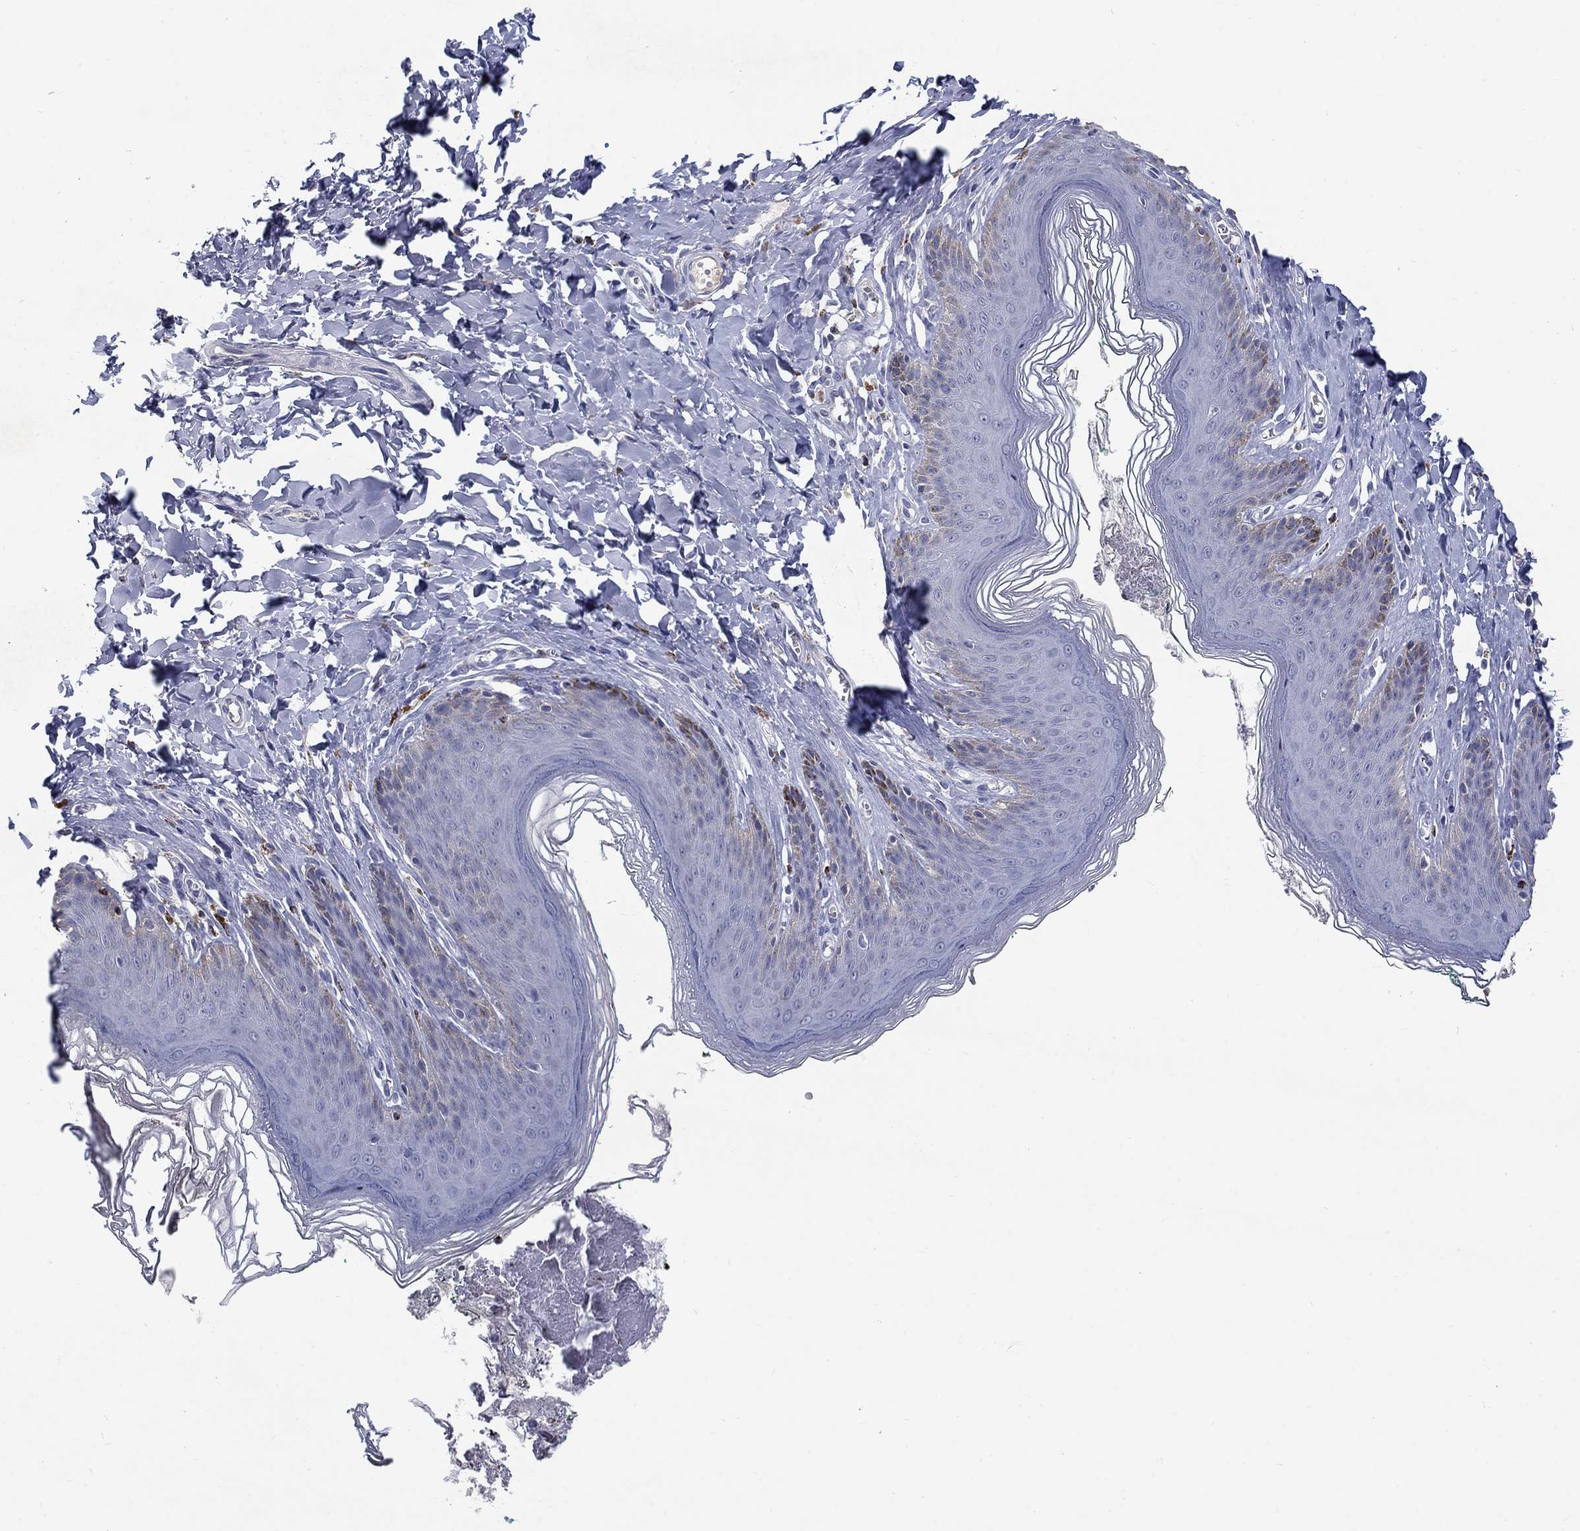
{"staining": {"intensity": "negative", "quantity": "none", "location": "none"}, "tissue": "skin", "cell_type": "Epidermal cells", "image_type": "normal", "snomed": [{"axis": "morphology", "description": "Normal tissue, NOS"}, {"axis": "topography", "description": "Vulva"}, {"axis": "topography", "description": "Peripheral nerve tissue"}], "caption": "Normal skin was stained to show a protein in brown. There is no significant expression in epidermal cells.", "gene": "GZMA", "patient": {"sex": "female", "age": 66}}